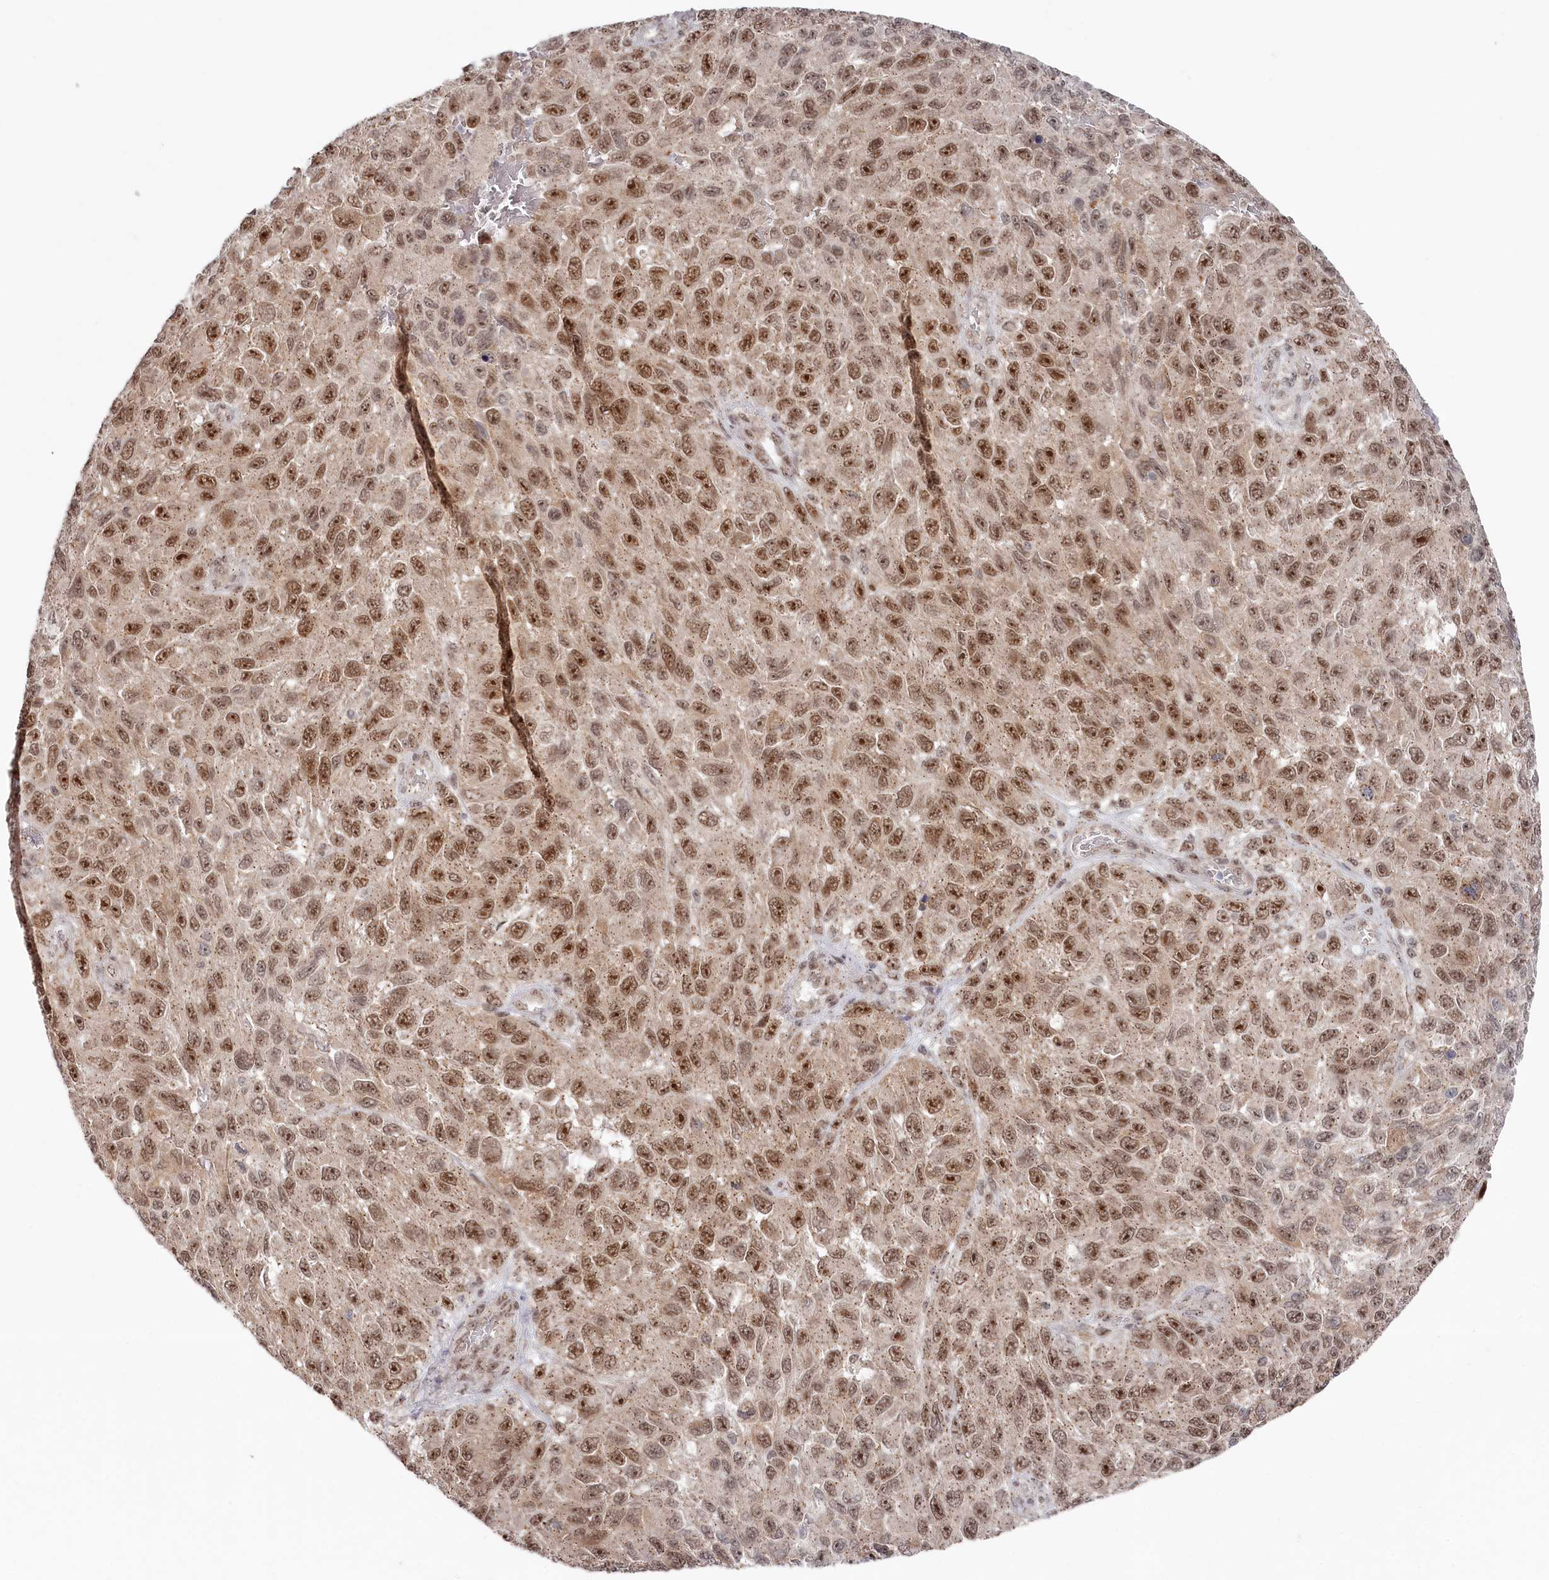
{"staining": {"intensity": "moderate", "quantity": ">75%", "location": "nuclear"}, "tissue": "melanoma", "cell_type": "Tumor cells", "image_type": "cancer", "snomed": [{"axis": "morphology", "description": "Normal tissue, NOS"}, {"axis": "morphology", "description": "Malignant melanoma, NOS"}, {"axis": "topography", "description": "Skin"}], "caption": "This micrograph reveals IHC staining of melanoma, with medium moderate nuclear staining in about >75% of tumor cells.", "gene": "EXOSC1", "patient": {"sex": "female", "age": 96}}